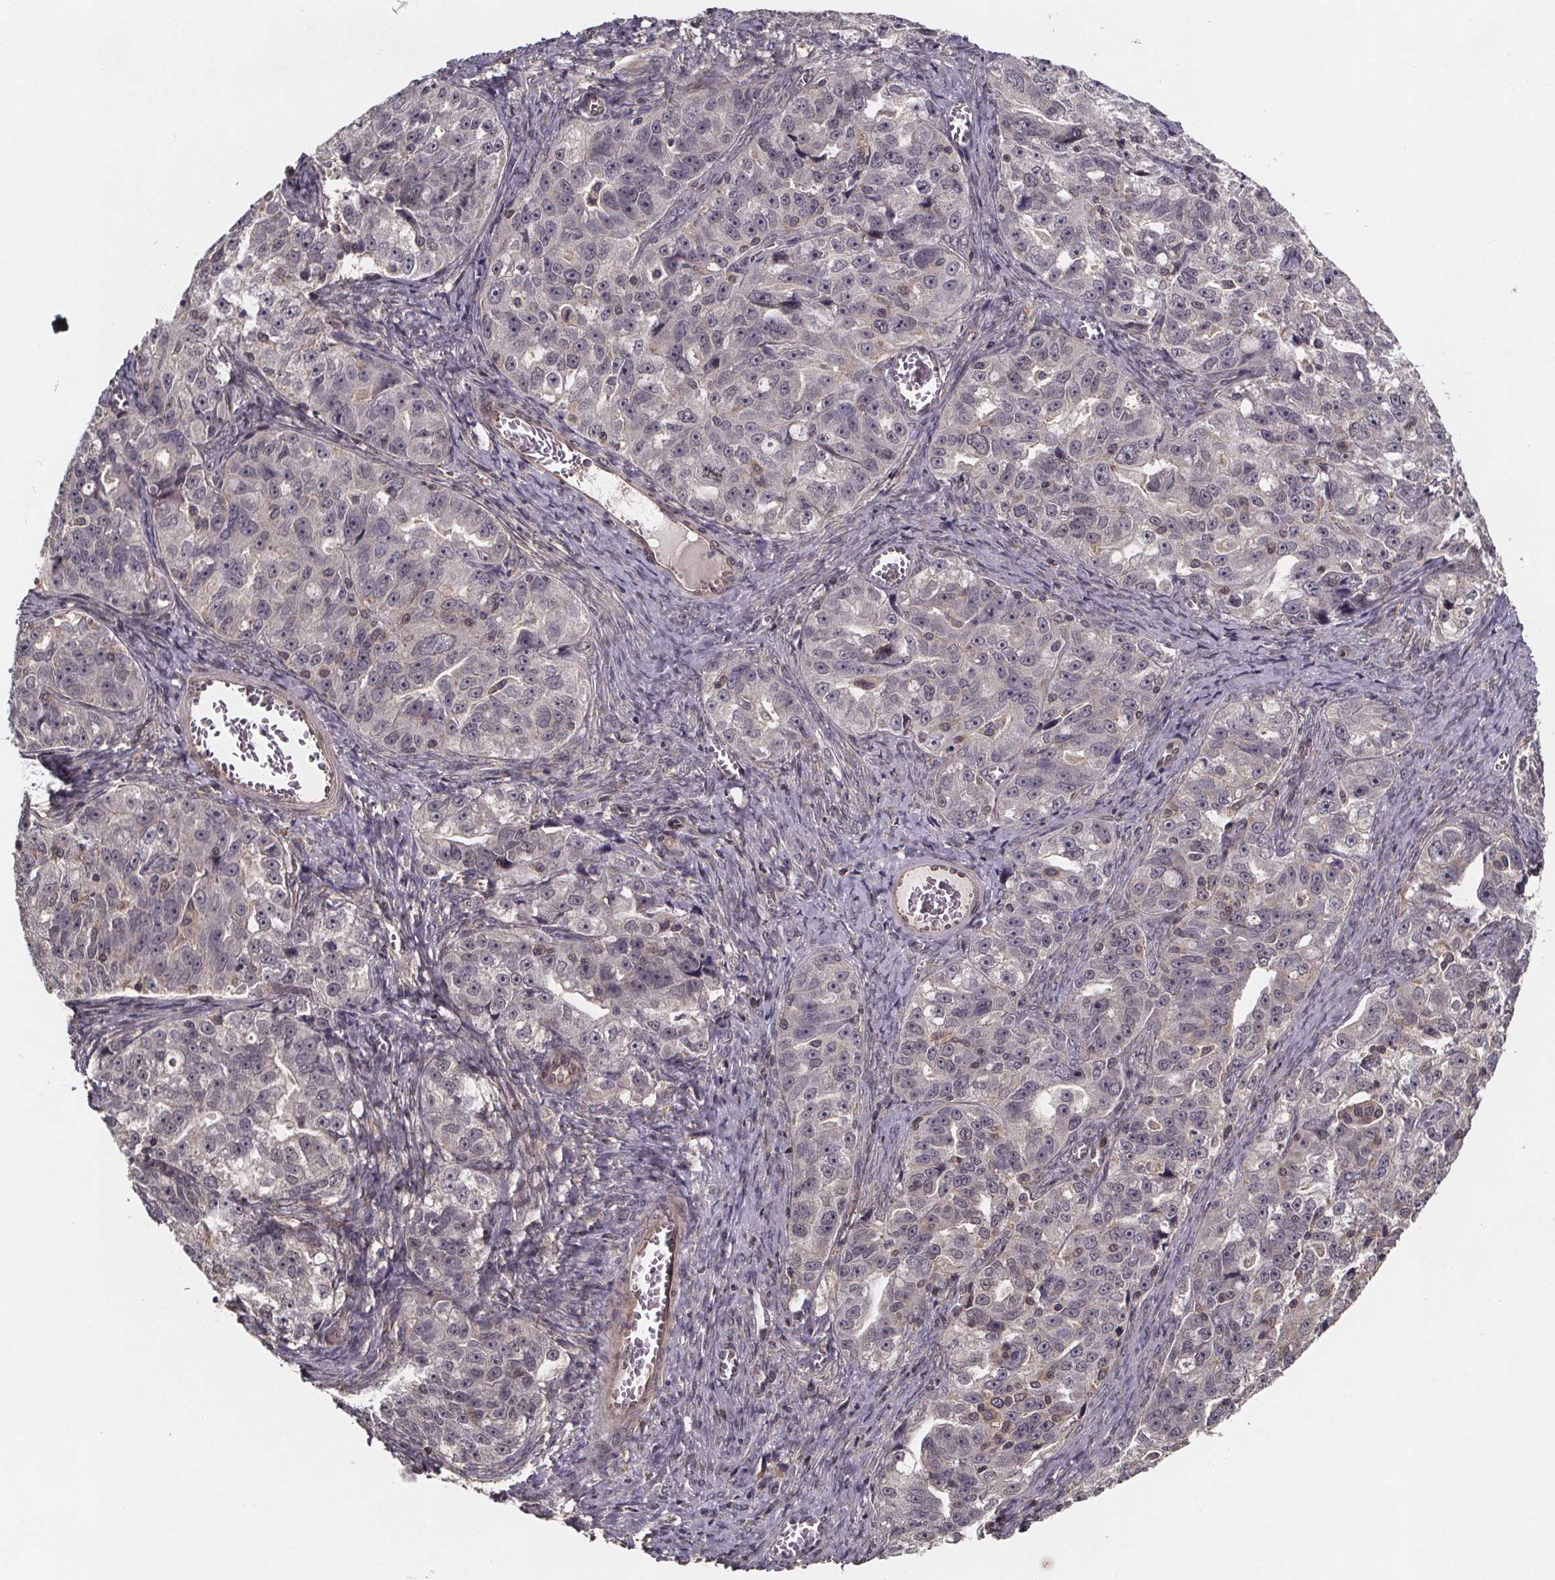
{"staining": {"intensity": "negative", "quantity": "none", "location": "none"}, "tissue": "ovarian cancer", "cell_type": "Tumor cells", "image_type": "cancer", "snomed": [{"axis": "morphology", "description": "Cystadenocarcinoma, serous, NOS"}, {"axis": "topography", "description": "Ovary"}], "caption": "High magnification brightfield microscopy of ovarian cancer stained with DAB (3,3'-diaminobenzidine) (brown) and counterstained with hematoxylin (blue): tumor cells show no significant staining.", "gene": "PIERCE2", "patient": {"sex": "female", "age": 51}}